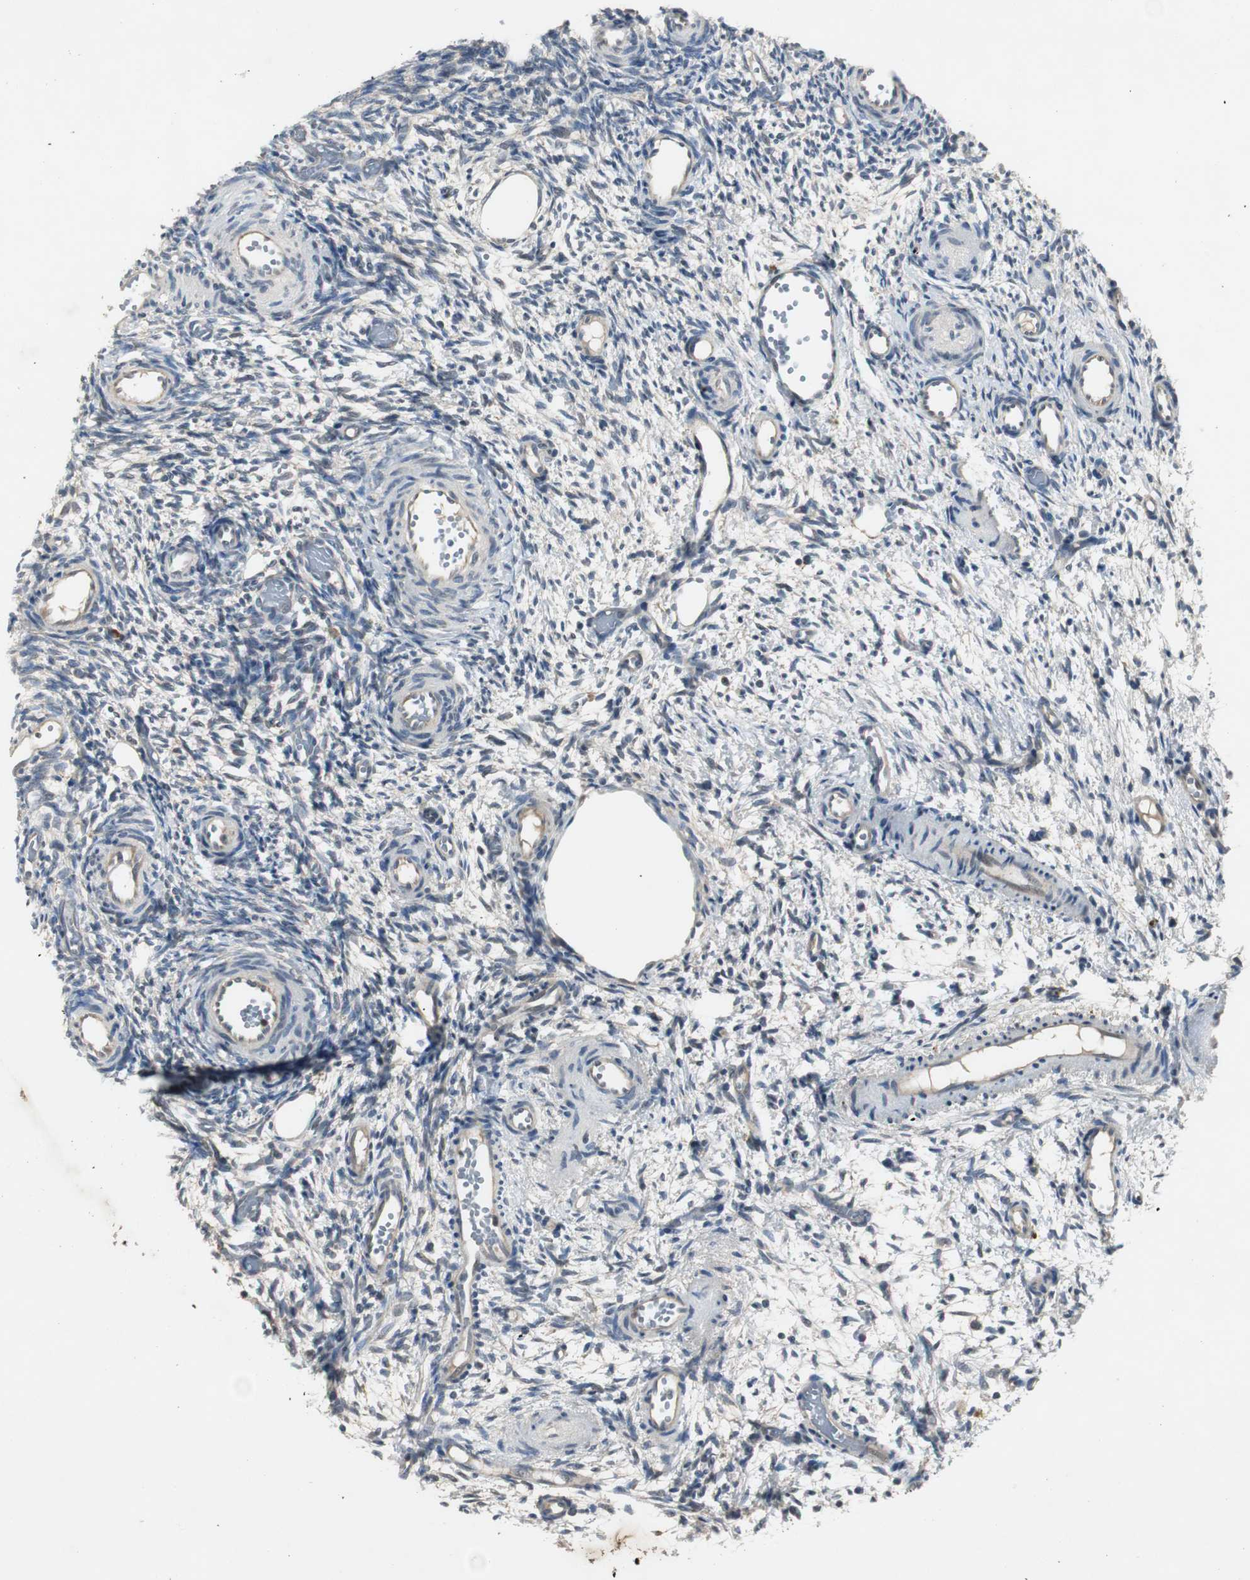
{"staining": {"intensity": "negative", "quantity": "none", "location": "none"}, "tissue": "ovary", "cell_type": "Ovarian stroma cells", "image_type": "normal", "snomed": [{"axis": "morphology", "description": "Normal tissue, NOS"}, {"axis": "topography", "description": "Ovary"}], "caption": "DAB (3,3'-diaminobenzidine) immunohistochemical staining of benign human ovary displays no significant staining in ovarian stroma cells. The staining is performed using DAB brown chromogen with nuclei counter-stained in using hematoxylin.", "gene": "MYT1", "patient": {"sex": "female", "age": 35}}